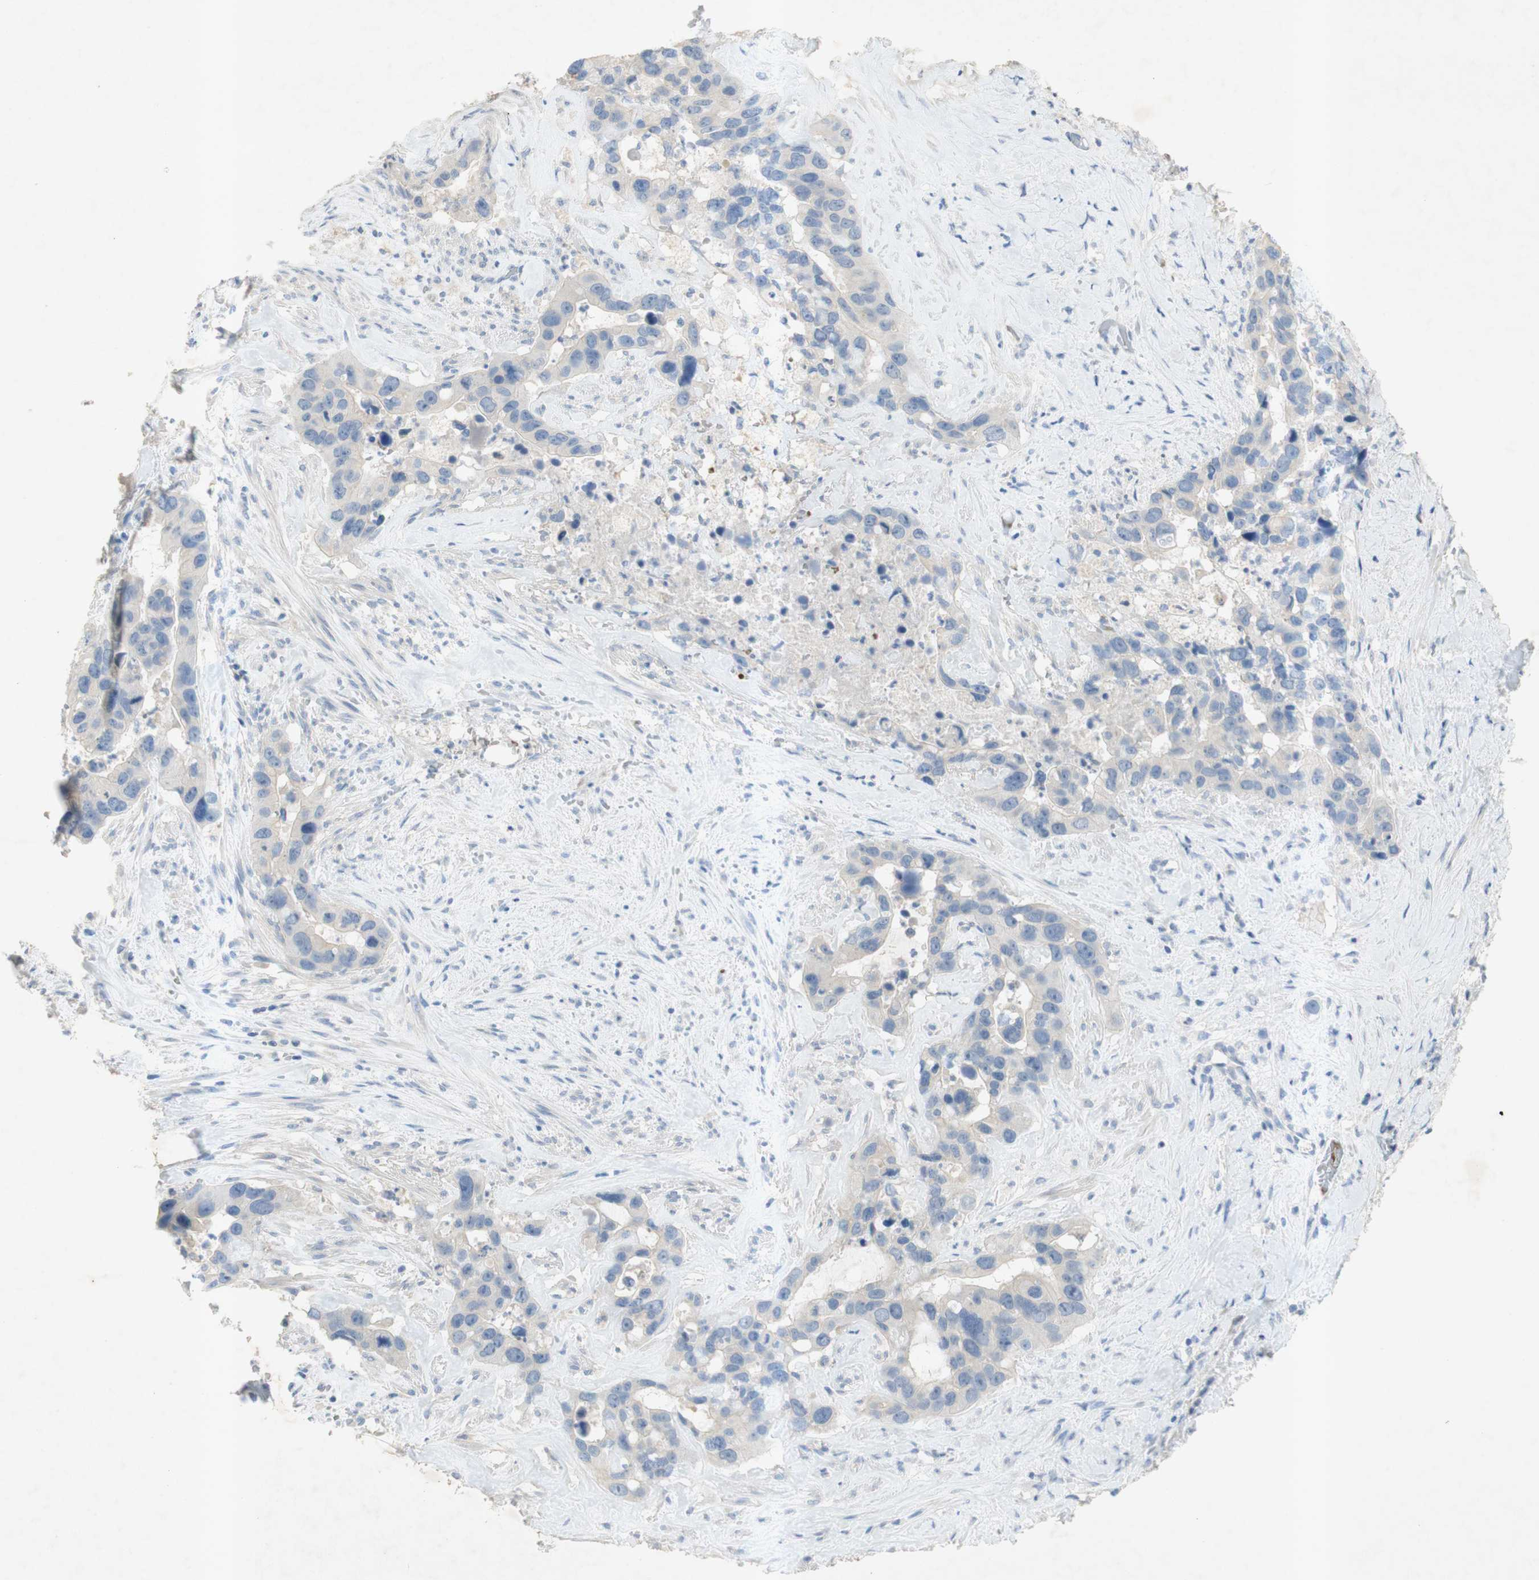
{"staining": {"intensity": "negative", "quantity": "none", "location": "none"}, "tissue": "liver cancer", "cell_type": "Tumor cells", "image_type": "cancer", "snomed": [{"axis": "morphology", "description": "Cholangiocarcinoma"}, {"axis": "topography", "description": "Liver"}], "caption": "IHC image of human liver cancer (cholangiocarcinoma) stained for a protein (brown), which displays no positivity in tumor cells.", "gene": "EPO", "patient": {"sex": "female", "age": 65}}